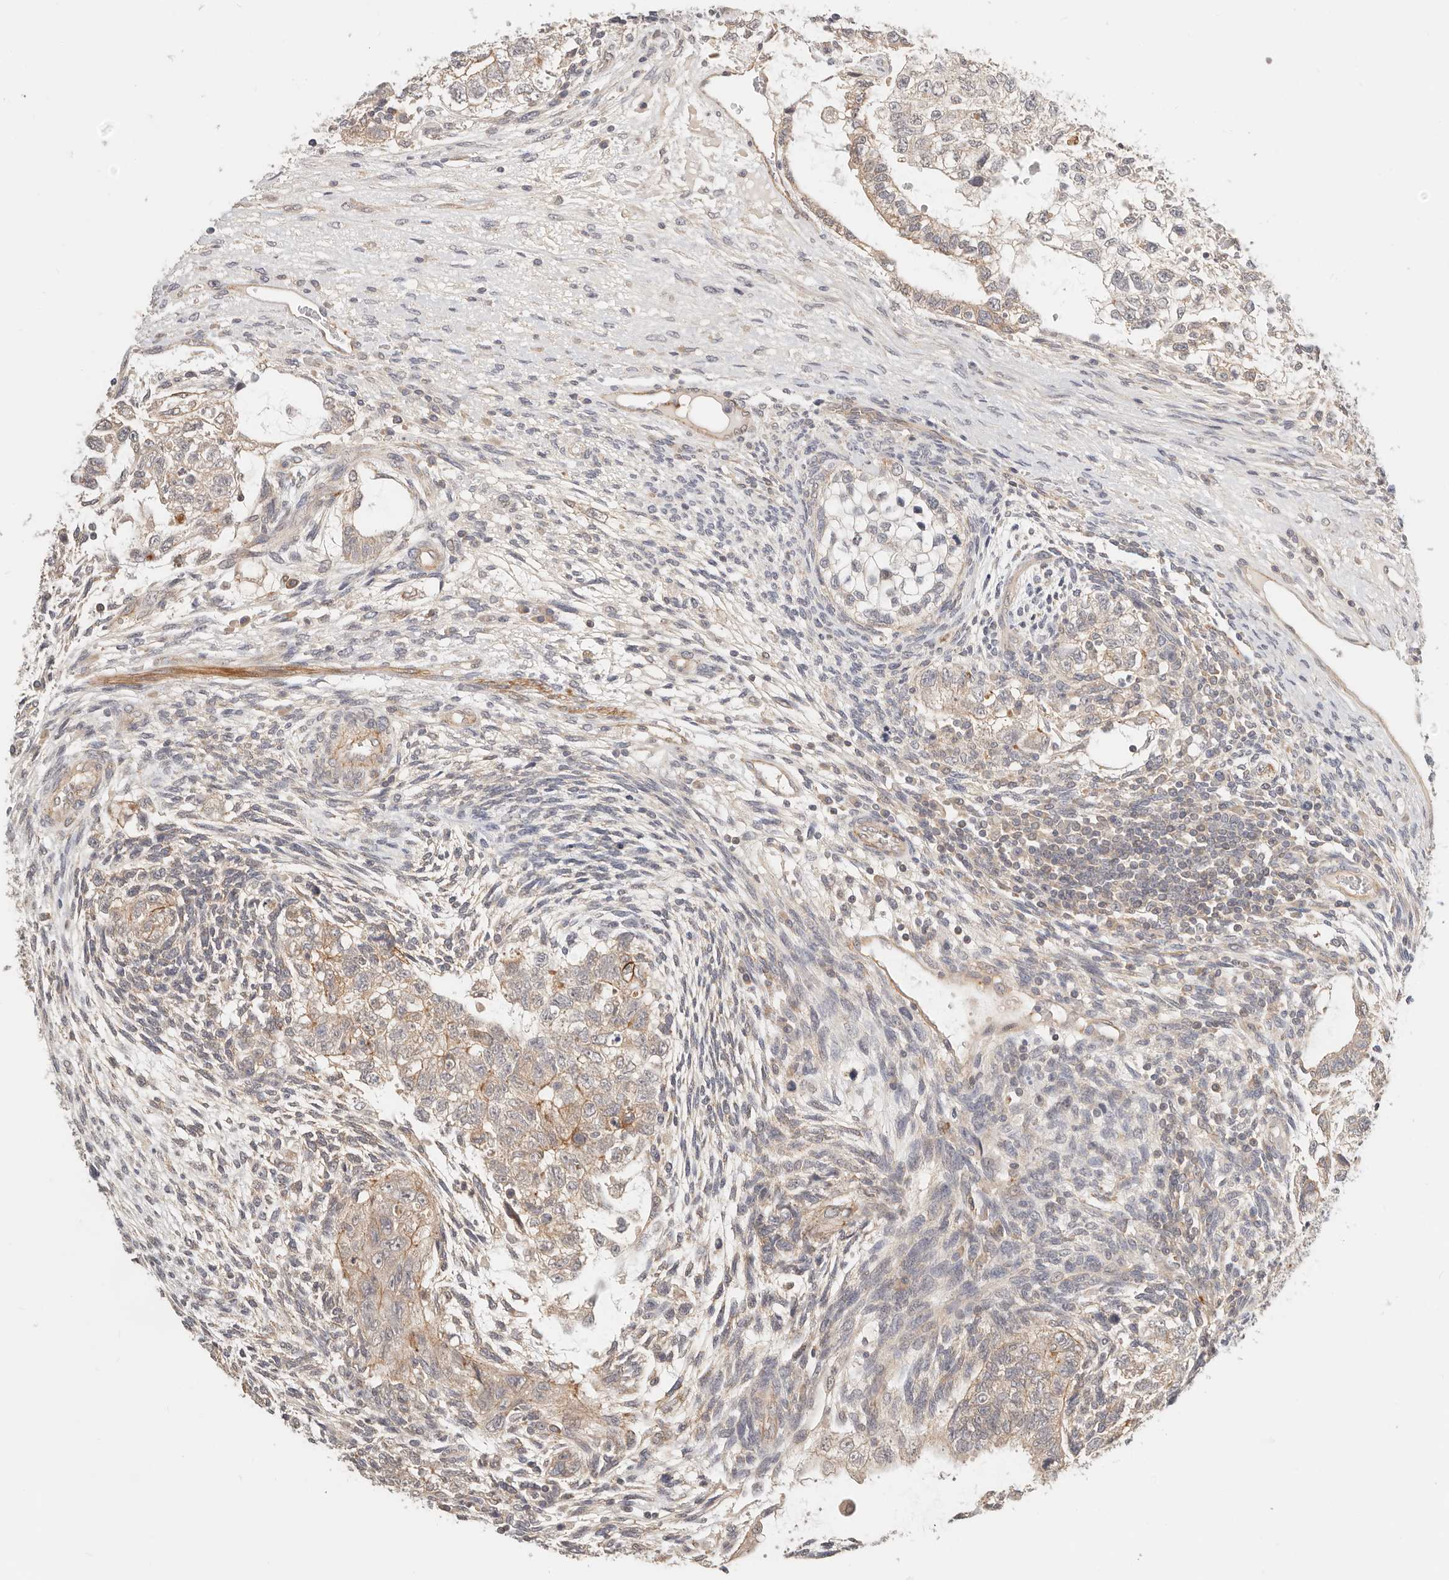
{"staining": {"intensity": "weak", "quantity": ">75%", "location": "cytoplasmic/membranous"}, "tissue": "testis cancer", "cell_type": "Tumor cells", "image_type": "cancer", "snomed": [{"axis": "morphology", "description": "Carcinoma, Embryonal, NOS"}, {"axis": "topography", "description": "Testis"}], "caption": "Immunohistochemical staining of testis cancer (embryonal carcinoma) shows weak cytoplasmic/membranous protein expression in about >75% of tumor cells. Using DAB (3,3'-diaminobenzidine) (brown) and hematoxylin (blue) stains, captured at high magnification using brightfield microscopy.", "gene": "ZRANB1", "patient": {"sex": "male", "age": 37}}